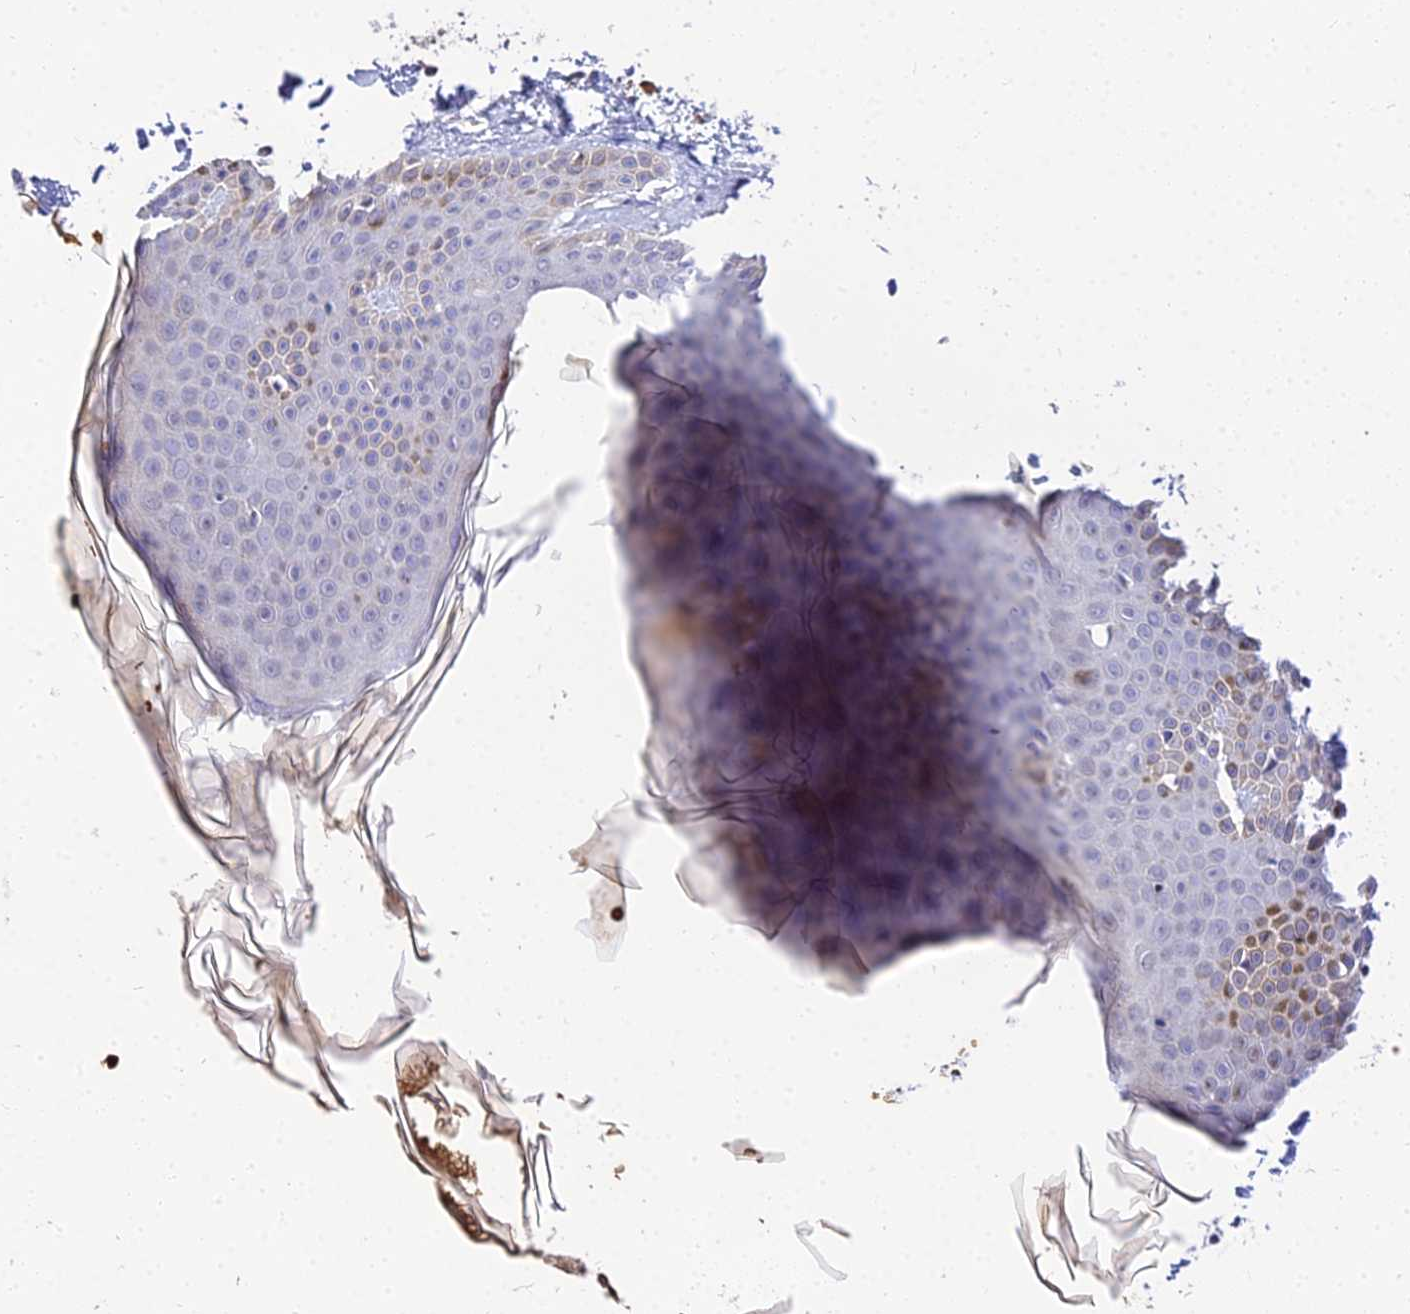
{"staining": {"intensity": "negative", "quantity": "none", "location": "none"}, "tissue": "skin", "cell_type": "Fibroblasts", "image_type": "normal", "snomed": [{"axis": "morphology", "description": "Normal tissue, NOS"}, {"axis": "topography", "description": "Skin"}], "caption": "IHC of unremarkable skin reveals no staining in fibroblasts.", "gene": "BCL9", "patient": {"sex": "male", "age": 67}}